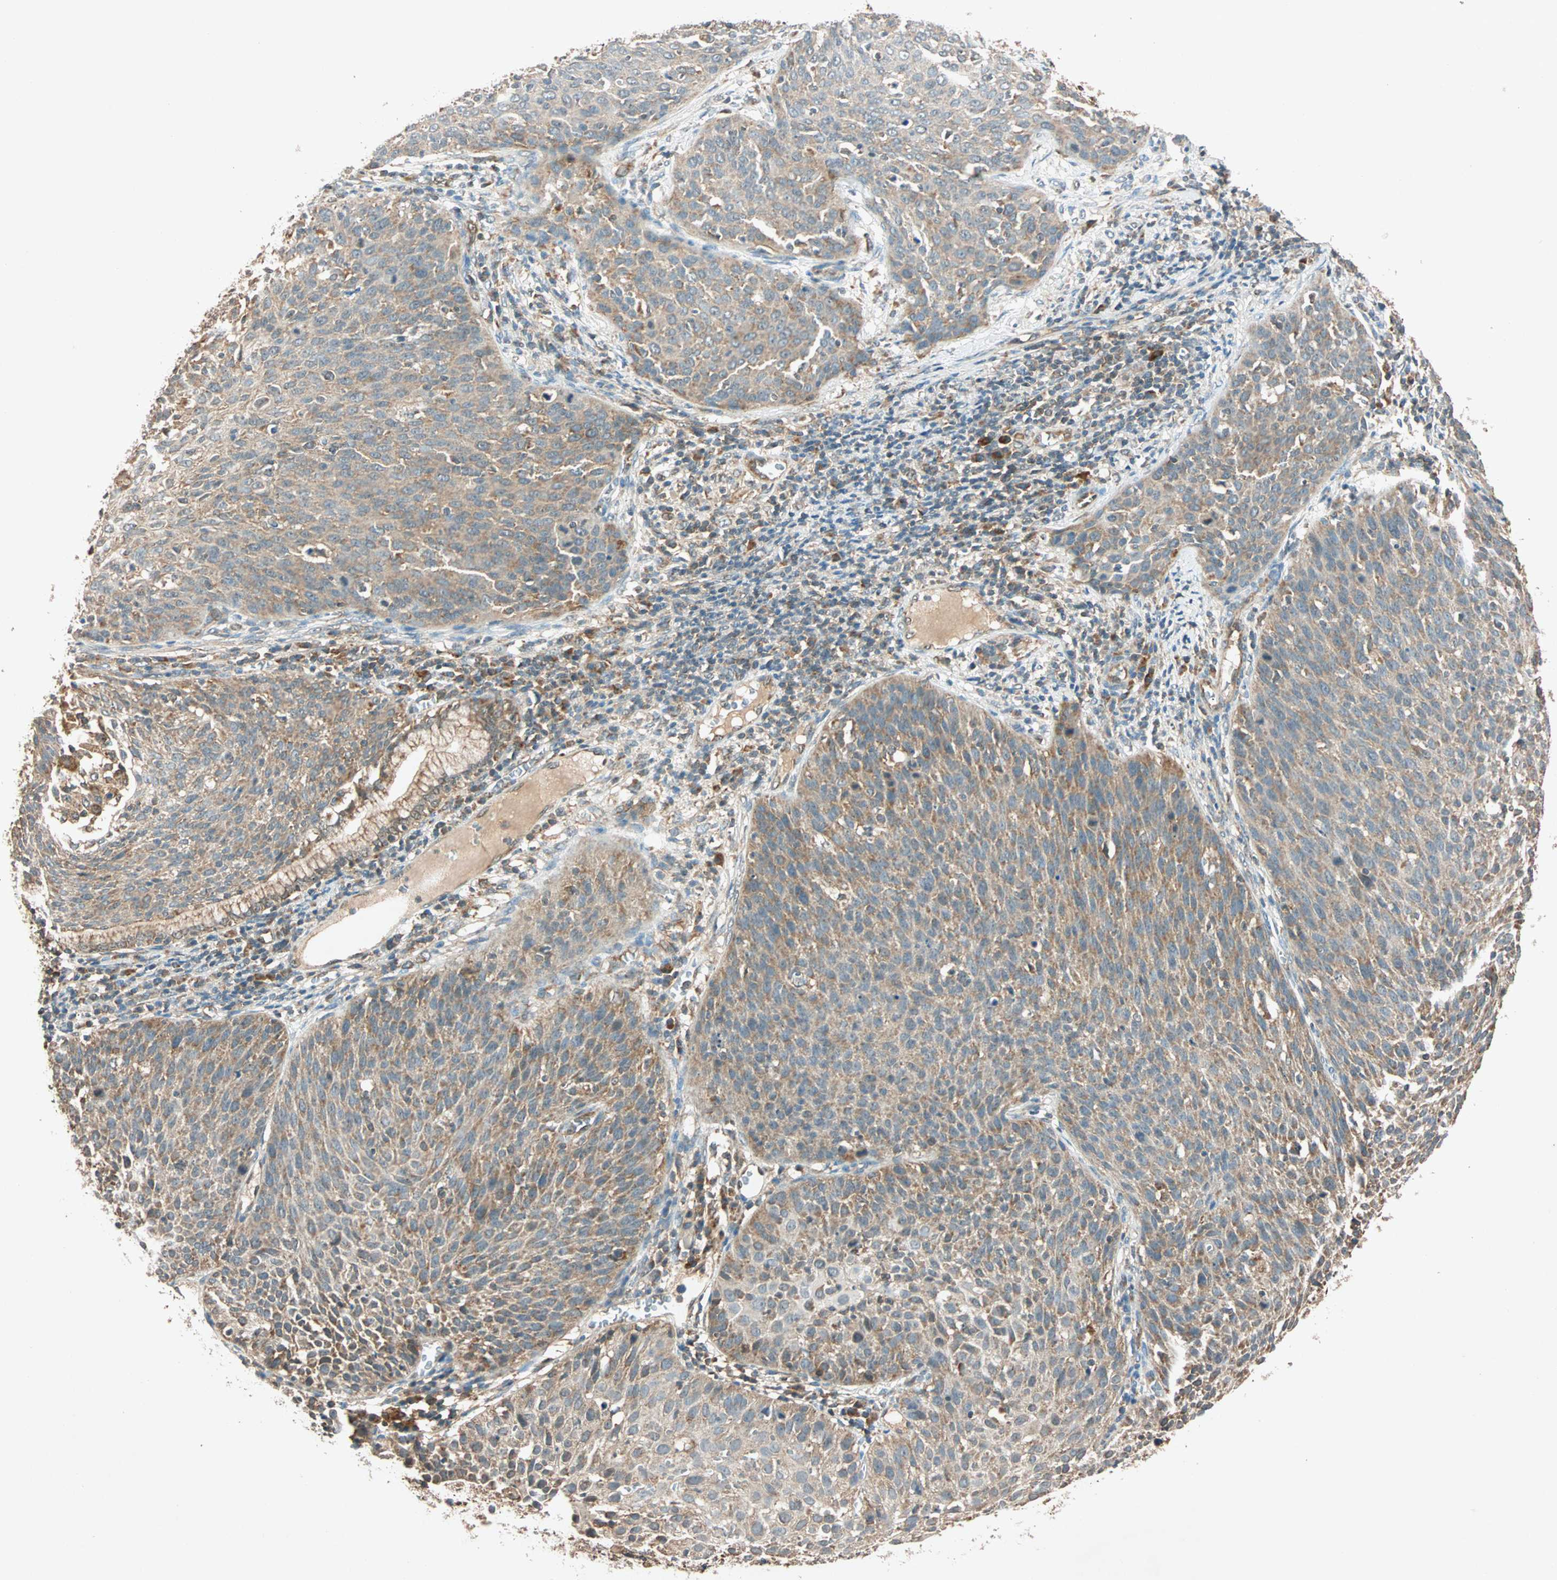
{"staining": {"intensity": "moderate", "quantity": ">75%", "location": "cytoplasmic/membranous"}, "tissue": "cervical cancer", "cell_type": "Tumor cells", "image_type": "cancer", "snomed": [{"axis": "morphology", "description": "Squamous cell carcinoma, NOS"}, {"axis": "topography", "description": "Cervix"}], "caption": "Human cervical squamous cell carcinoma stained for a protein (brown) demonstrates moderate cytoplasmic/membranous positive staining in approximately >75% of tumor cells.", "gene": "MAPK1", "patient": {"sex": "female", "age": 38}}